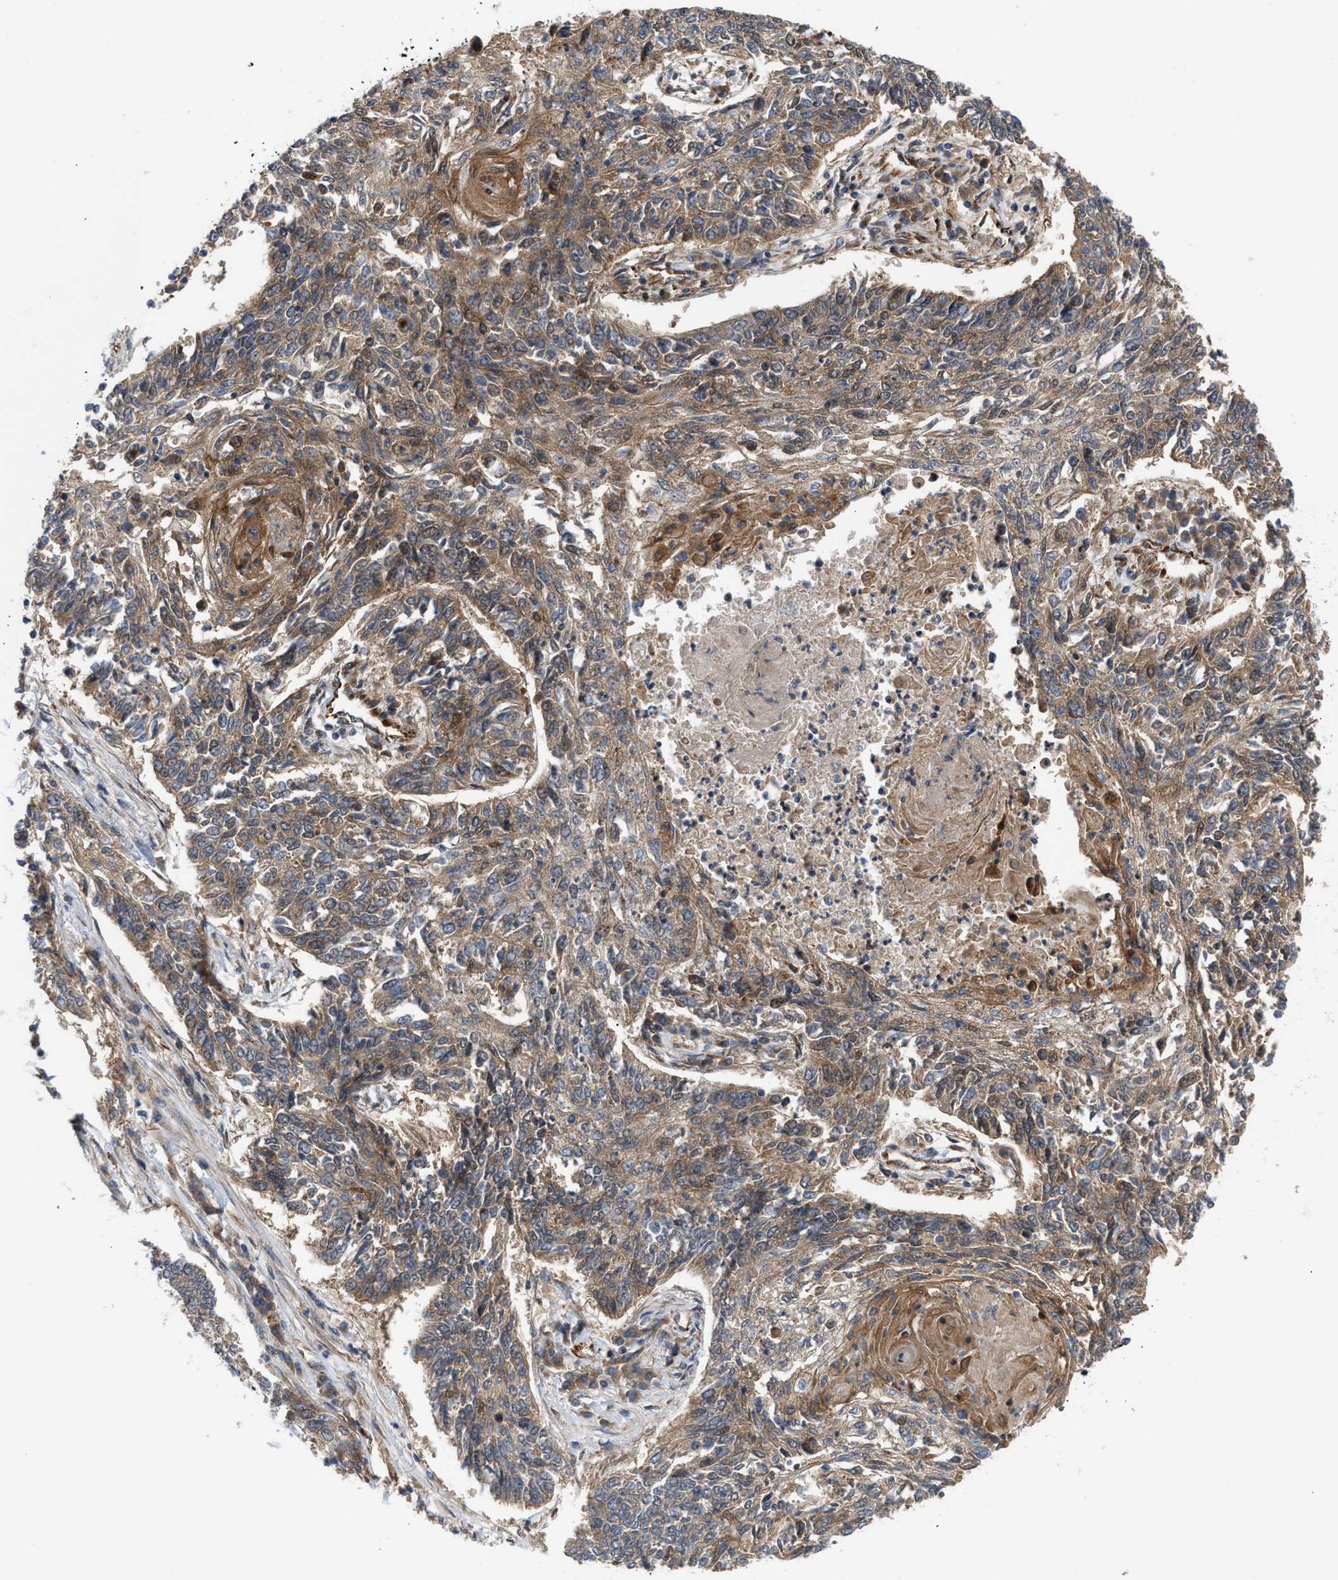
{"staining": {"intensity": "weak", "quantity": ">75%", "location": "cytoplasmic/membranous"}, "tissue": "lung cancer", "cell_type": "Tumor cells", "image_type": "cancer", "snomed": [{"axis": "morphology", "description": "Normal tissue, NOS"}, {"axis": "morphology", "description": "Squamous cell carcinoma, NOS"}, {"axis": "topography", "description": "Cartilage tissue"}, {"axis": "topography", "description": "Bronchus"}, {"axis": "topography", "description": "Lung"}], "caption": "Lung cancer (squamous cell carcinoma) tissue reveals weak cytoplasmic/membranous expression in approximately >75% of tumor cells", "gene": "EPS15L1", "patient": {"sex": "female", "age": 49}}